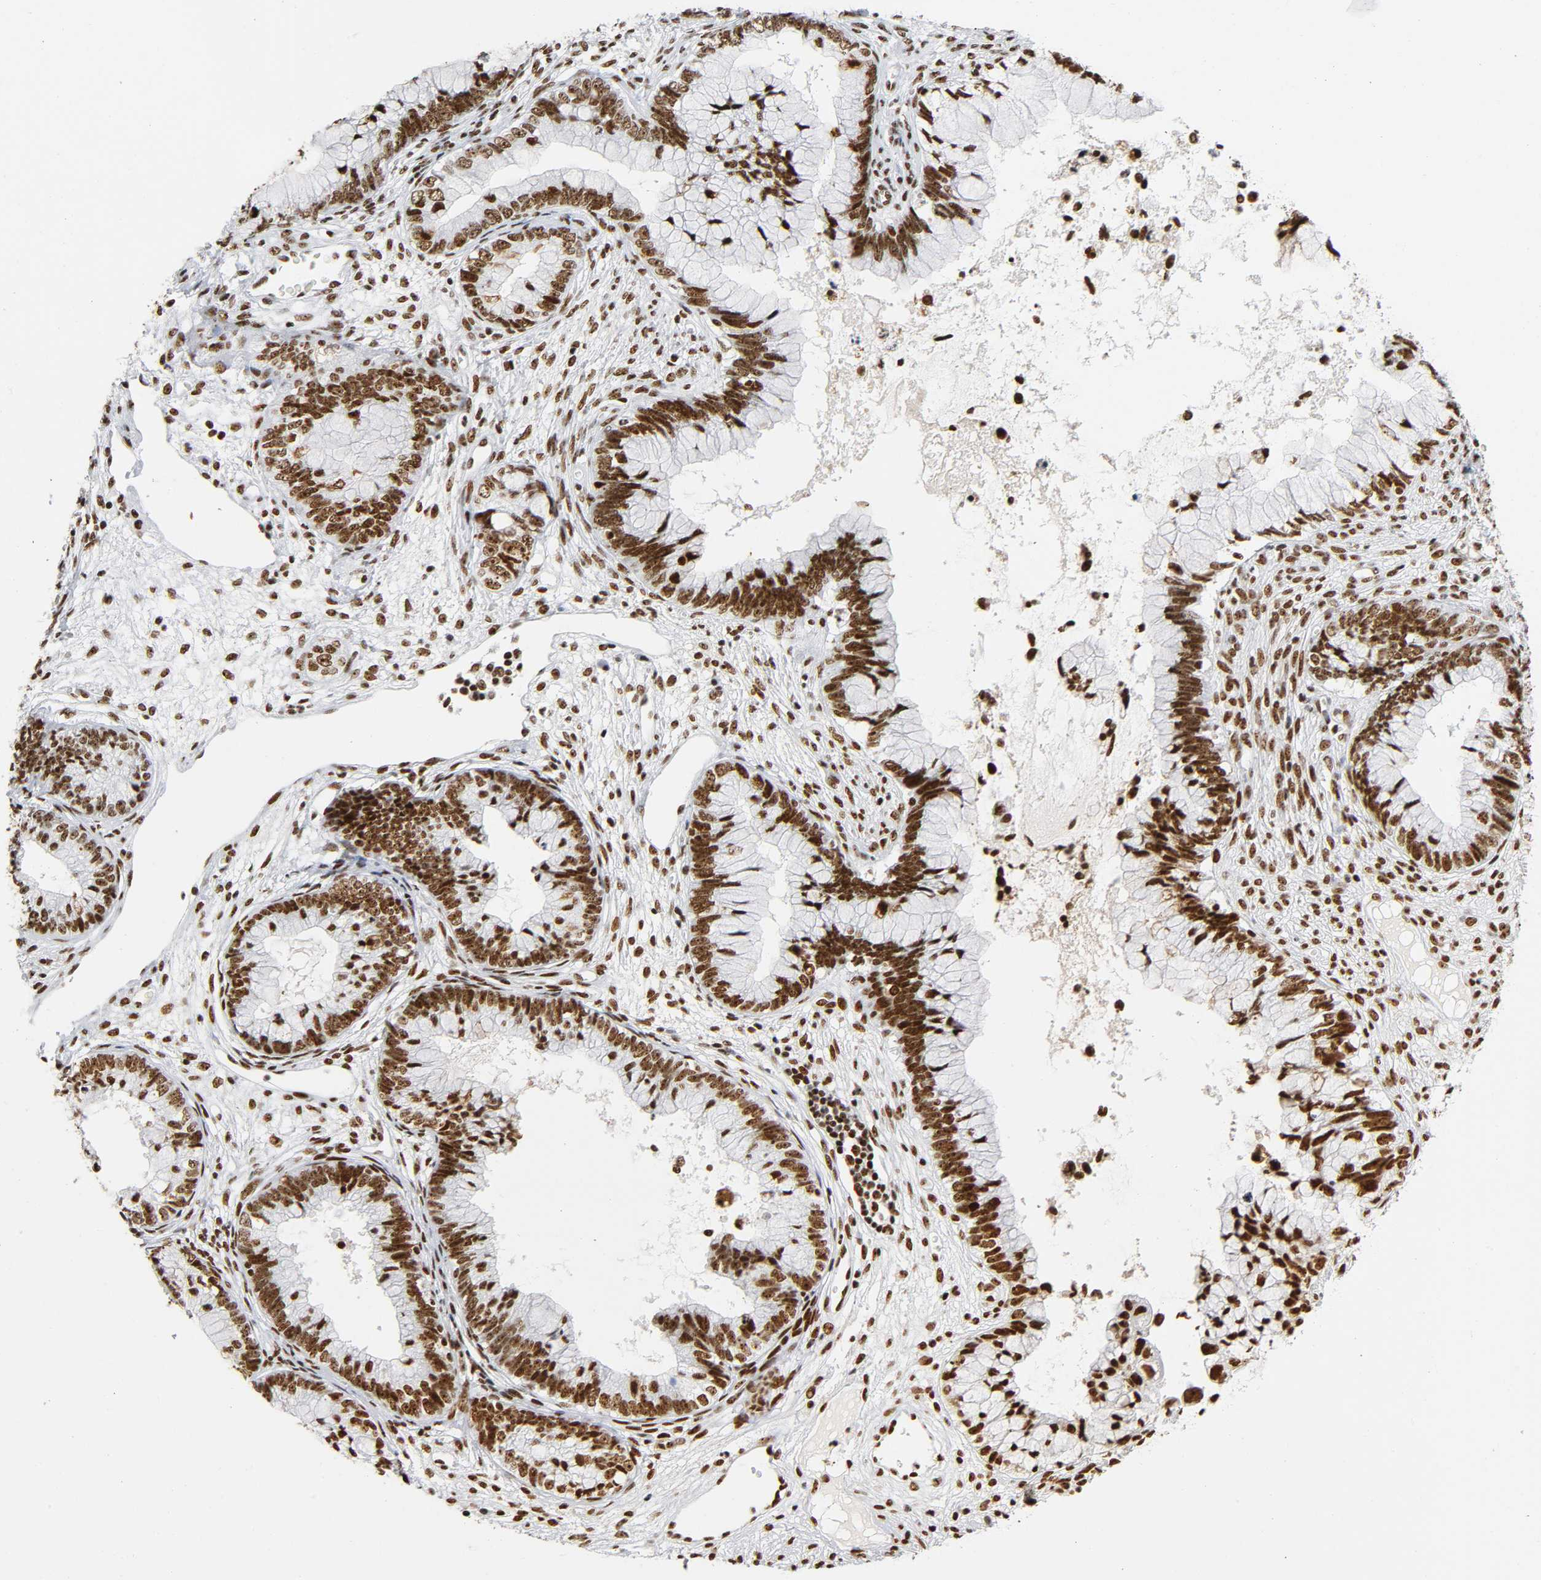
{"staining": {"intensity": "moderate", "quantity": ">75%", "location": "nuclear"}, "tissue": "cervical cancer", "cell_type": "Tumor cells", "image_type": "cancer", "snomed": [{"axis": "morphology", "description": "Adenocarcinoma, NOS"}, {"axis": "topography", "description": "Cervix"}], "caption": "The micrograph displays immunohistochemical staining of adenocarcinoma (cervical). There is moderate nuclear expression is appreciated in approximately >75% of tumor cells.", "gene": "UBTF", "patient": {"sex": "female", "age": 44}}